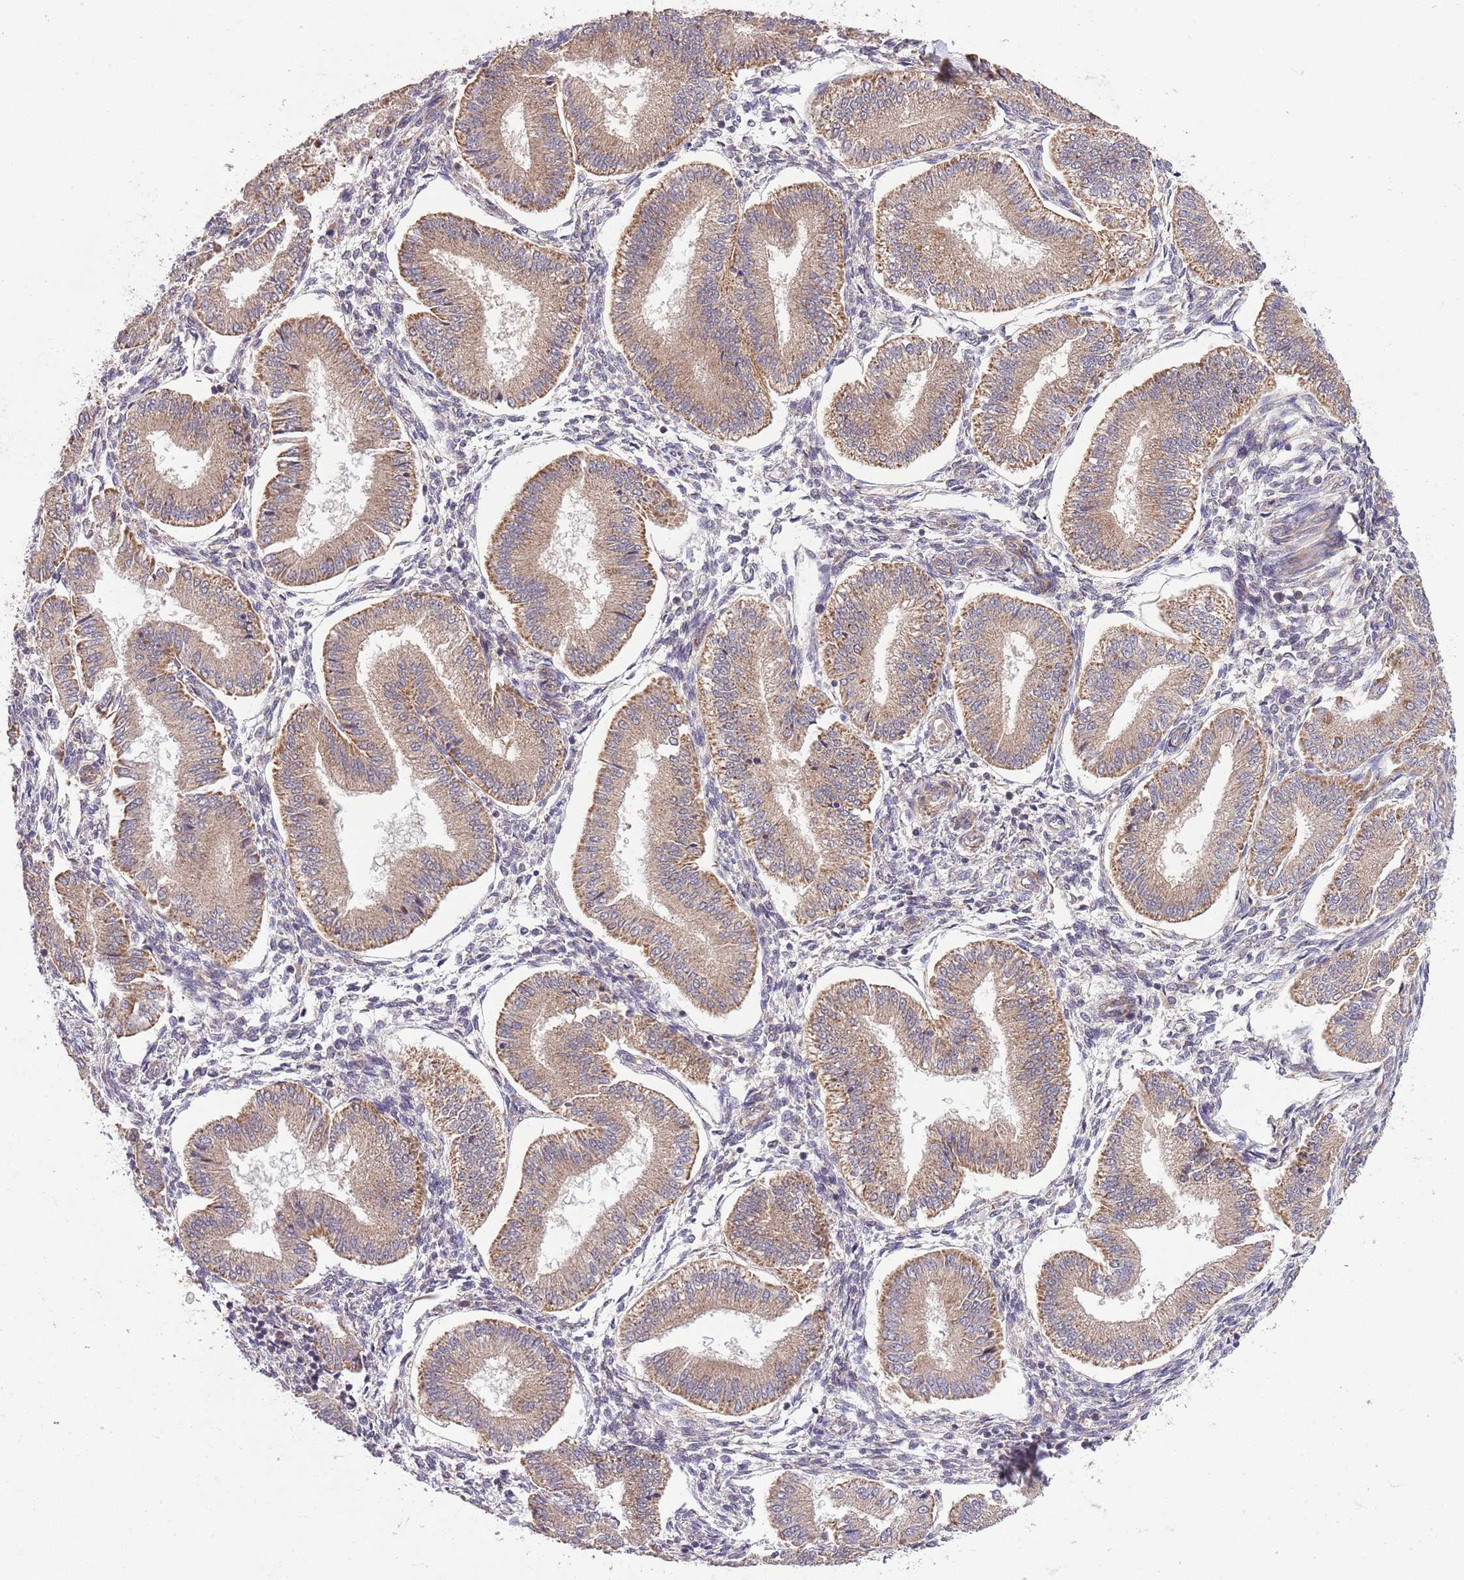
{"staining": {"intensity": "weak", "quantity": "25%-75%", "location": "cytoplasmic/membranous"}, "tissue": "endometrium", "cell_type": "Cells in endometrial stroma", "image_type": "normal", "snomed": [{"axis": "morphology", "description": "Normal tissue, NOS"}, {"axis": "topography", "description": "Endometrium"}], "caption": "An immunohistochemistry micrograph of normal tissue is shown. Protein staining in brown highlights weak cytoplasmic/membranous positivity in endometrium within cells in endometrial stroma.", "gene": "MFNG", "patient": {"sex": "female", "age": 39}}